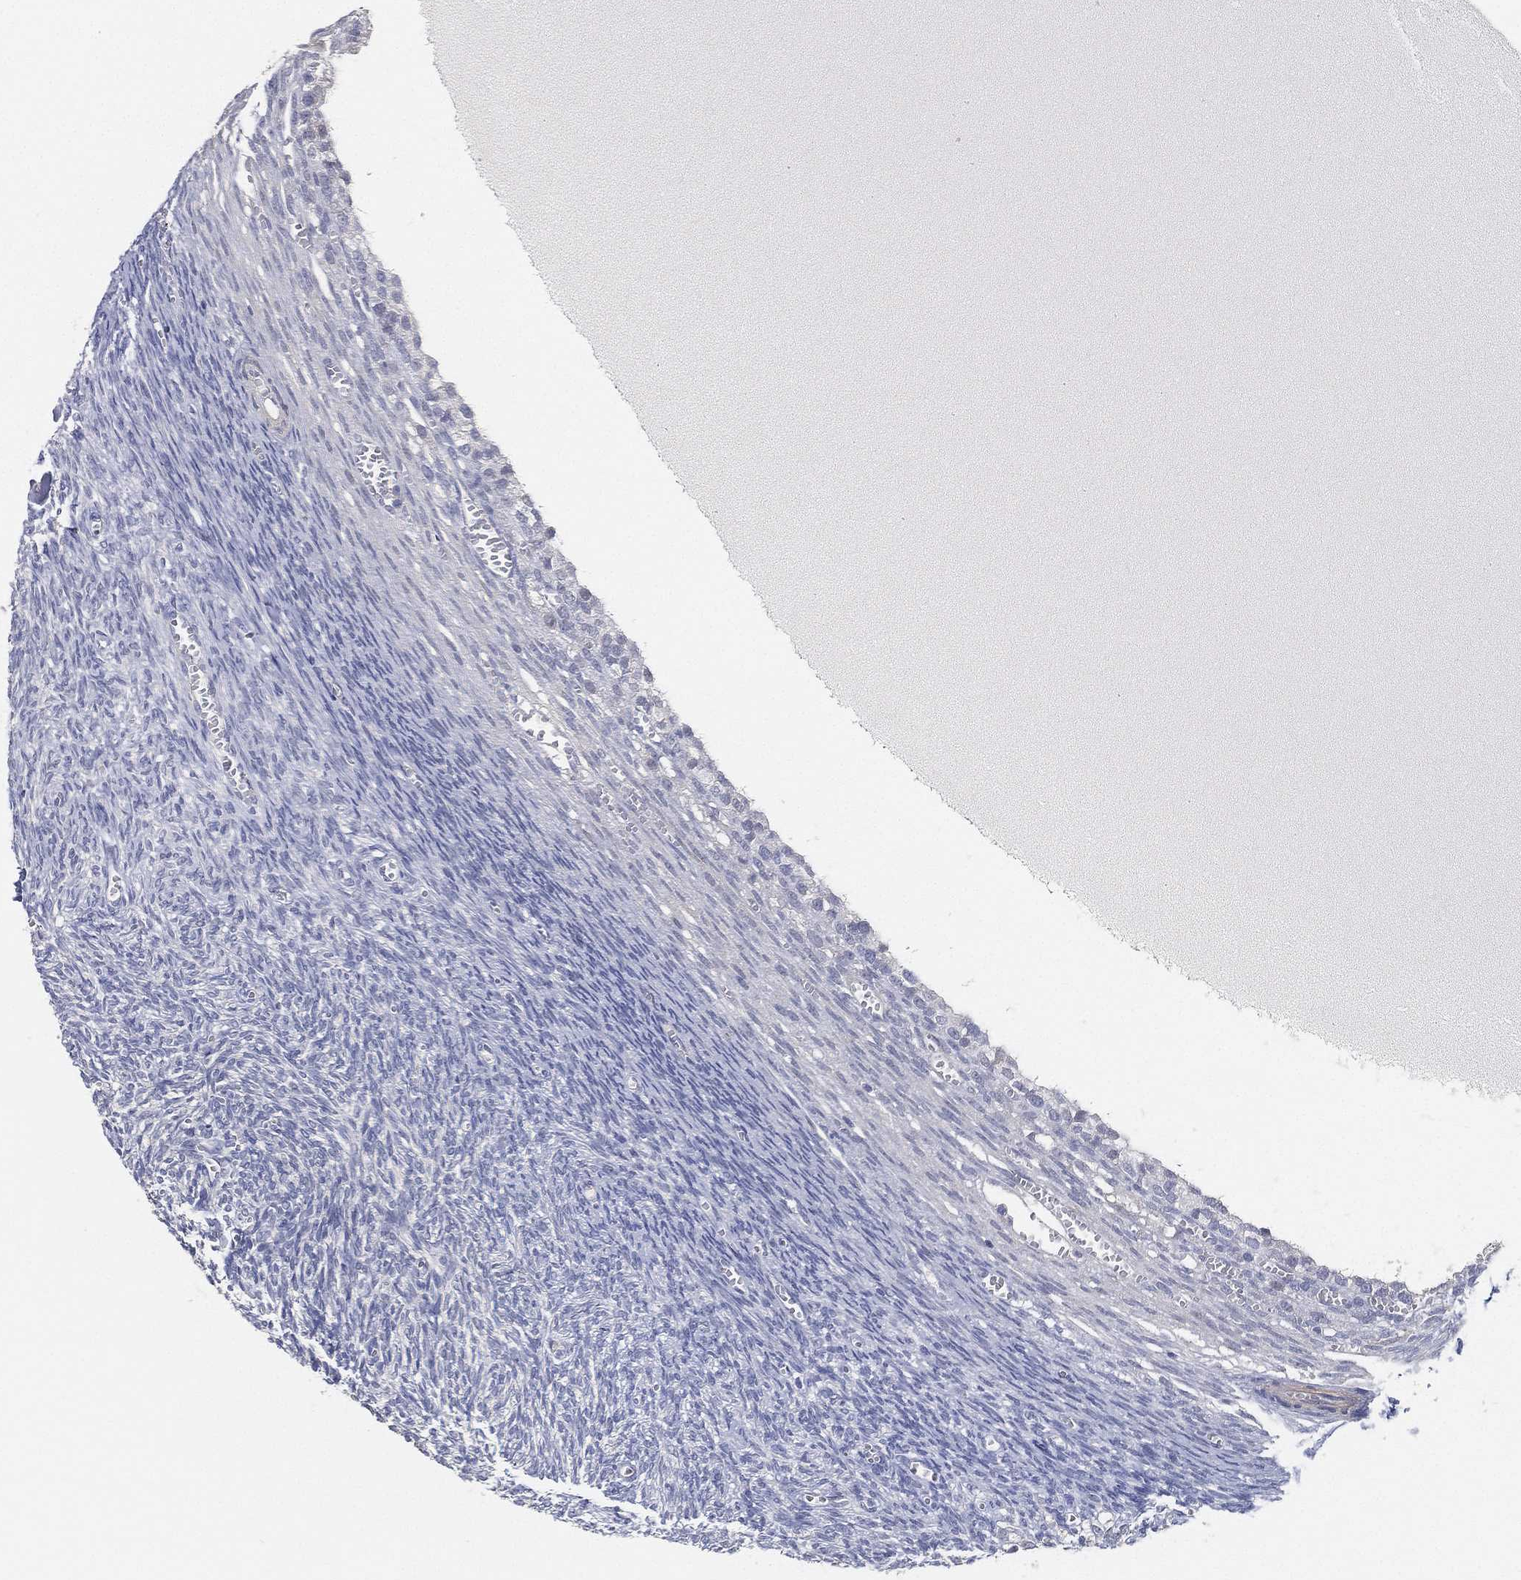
{"staining": {"intensity": "negative", "quantity": "none", "location": "none"}, "tissue": "ovary", "cell_type": "Ovarian stroma cells", "image_type": "normal", "snomed": [{"axis": "morphology", "description": "Normal tissue, NOS"}, {"axis": "topography", "description": "Ovary"}], "caption": "A high-resolution photomicrograph shows IHC staining of normal ovary, which shows no significant positivity in ovarian stroma cells. Brightfield microscopy of IHC stained with DAB (brown) and hematoxylin (blue), captured at high magnification.", "gene": "GPR61", "patient": {"sex": "female", "age": 43}}